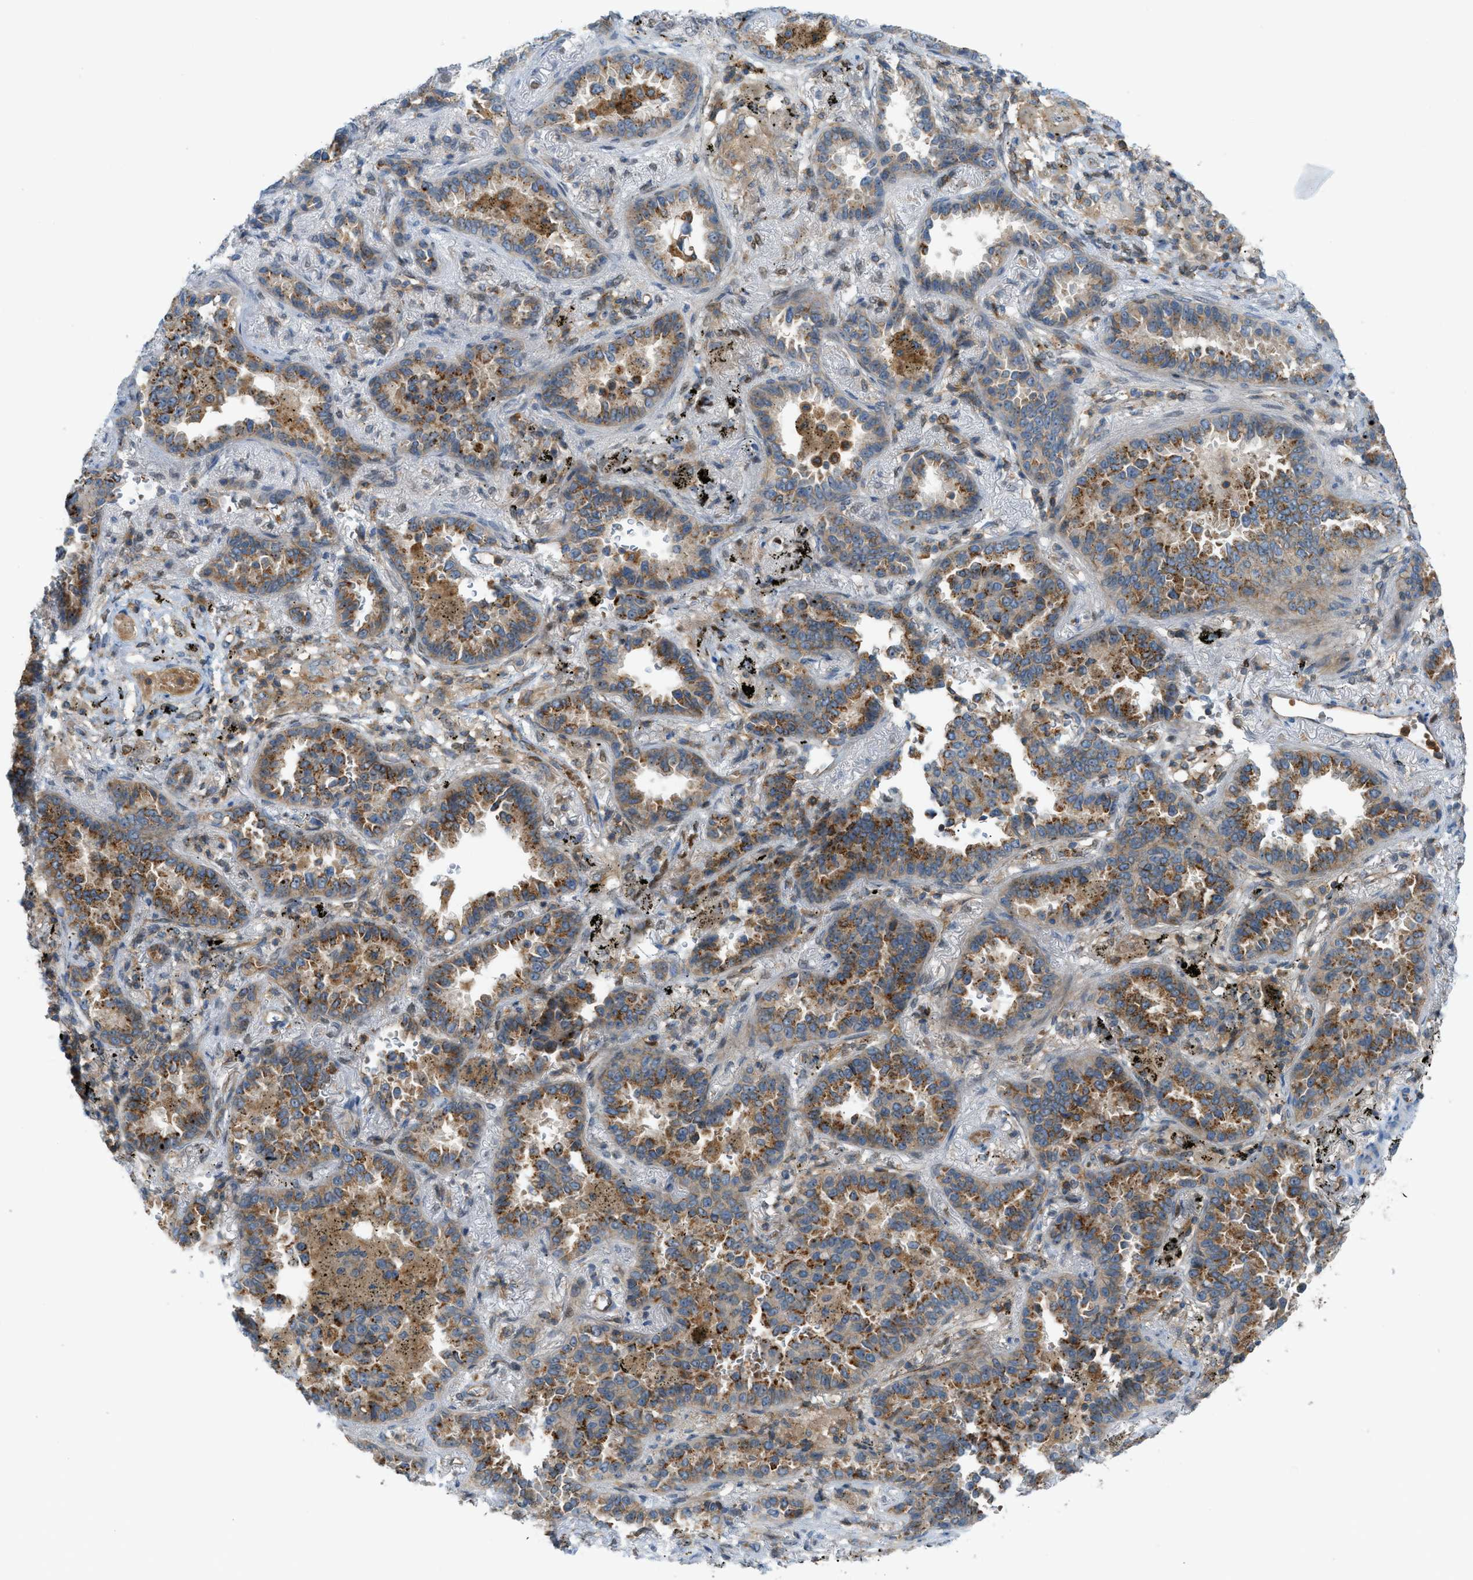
{"staining": {"intensity": "moderate", "quantity": ">75%", "location": "cytoplasmic/membranous"}, "tissue": "lung cancer", "cell_type": "Tumor cells", "image_type": "cancer", "snomed": [{"axis": "morphology", "description": "Normal tissue, NOS"}, {"axis": "morphology", "description": "Adenocarcinoma, NOS"}, {"axis": "topography", "description": "Lung"}], "caption": "This image reveals adenocarcinoma (lung) stained with IHC to label a protein in brown. The cytoplasmic/membranous of tumor cells show moderate positivity for the protein. Nuclei are counter-stained blue.", "gene": "GRK6", "patient": {"sex": "male", "age": 59}}